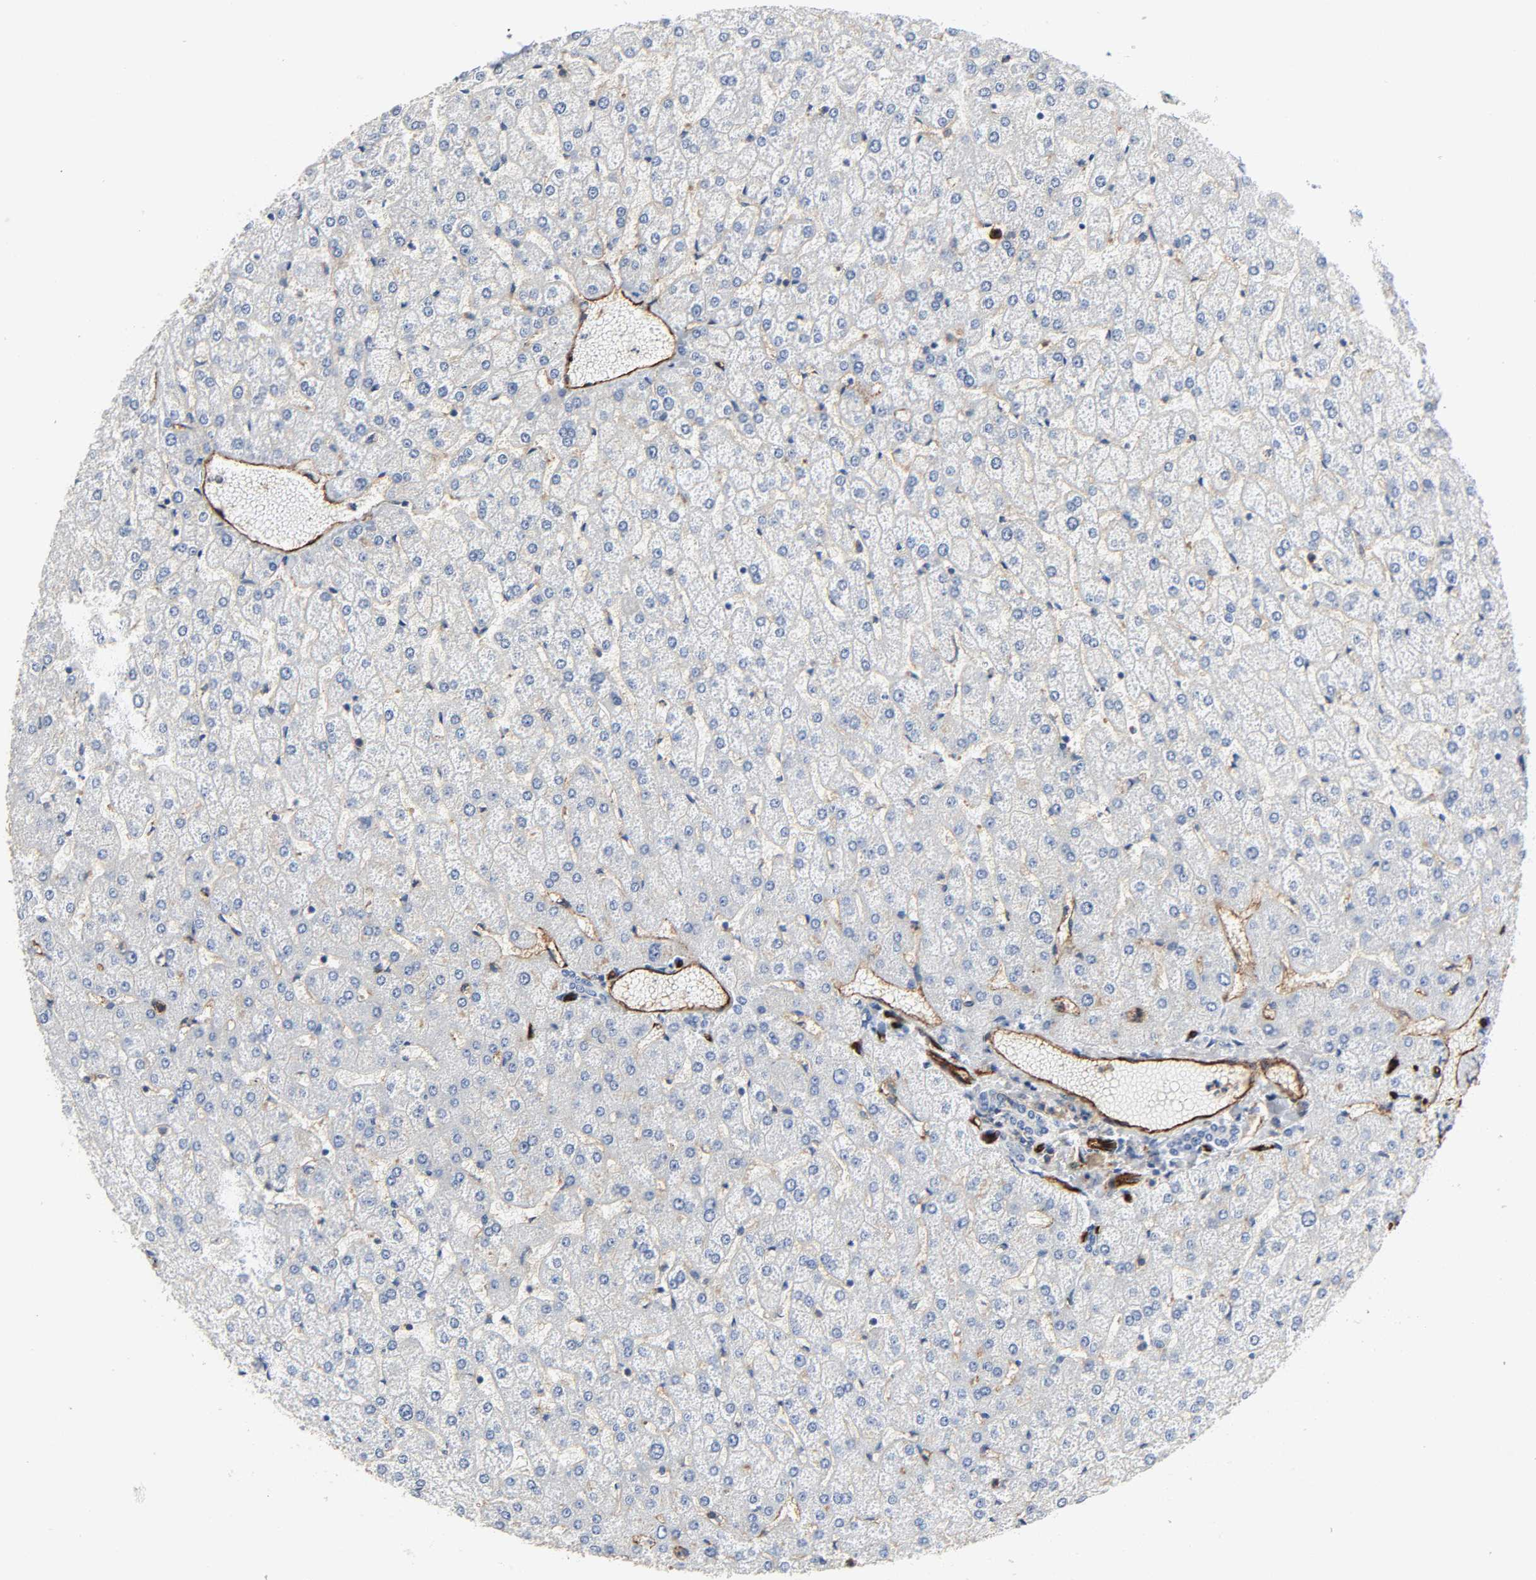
{"staining": {"intensity": "negative", "quantity": "none", "location": "none"}, "tissue": "liver", "cell_type": "Cholangiocytes", "image_type": "normal", "snomed": [{"axis": "morphology", "description": "Normal tissue, NOS"}, {"axis": "topography", "description": "Liver"}], "caption": "Histopathology image shows no significant protein expression in cholangiocytes of normal liver. The staining is performed using DAB brown chromogen with nuclei counter-stained in using hematoxylin.", "gene": "PECAM1", "patient": {"sex": "female", "age": 32}}